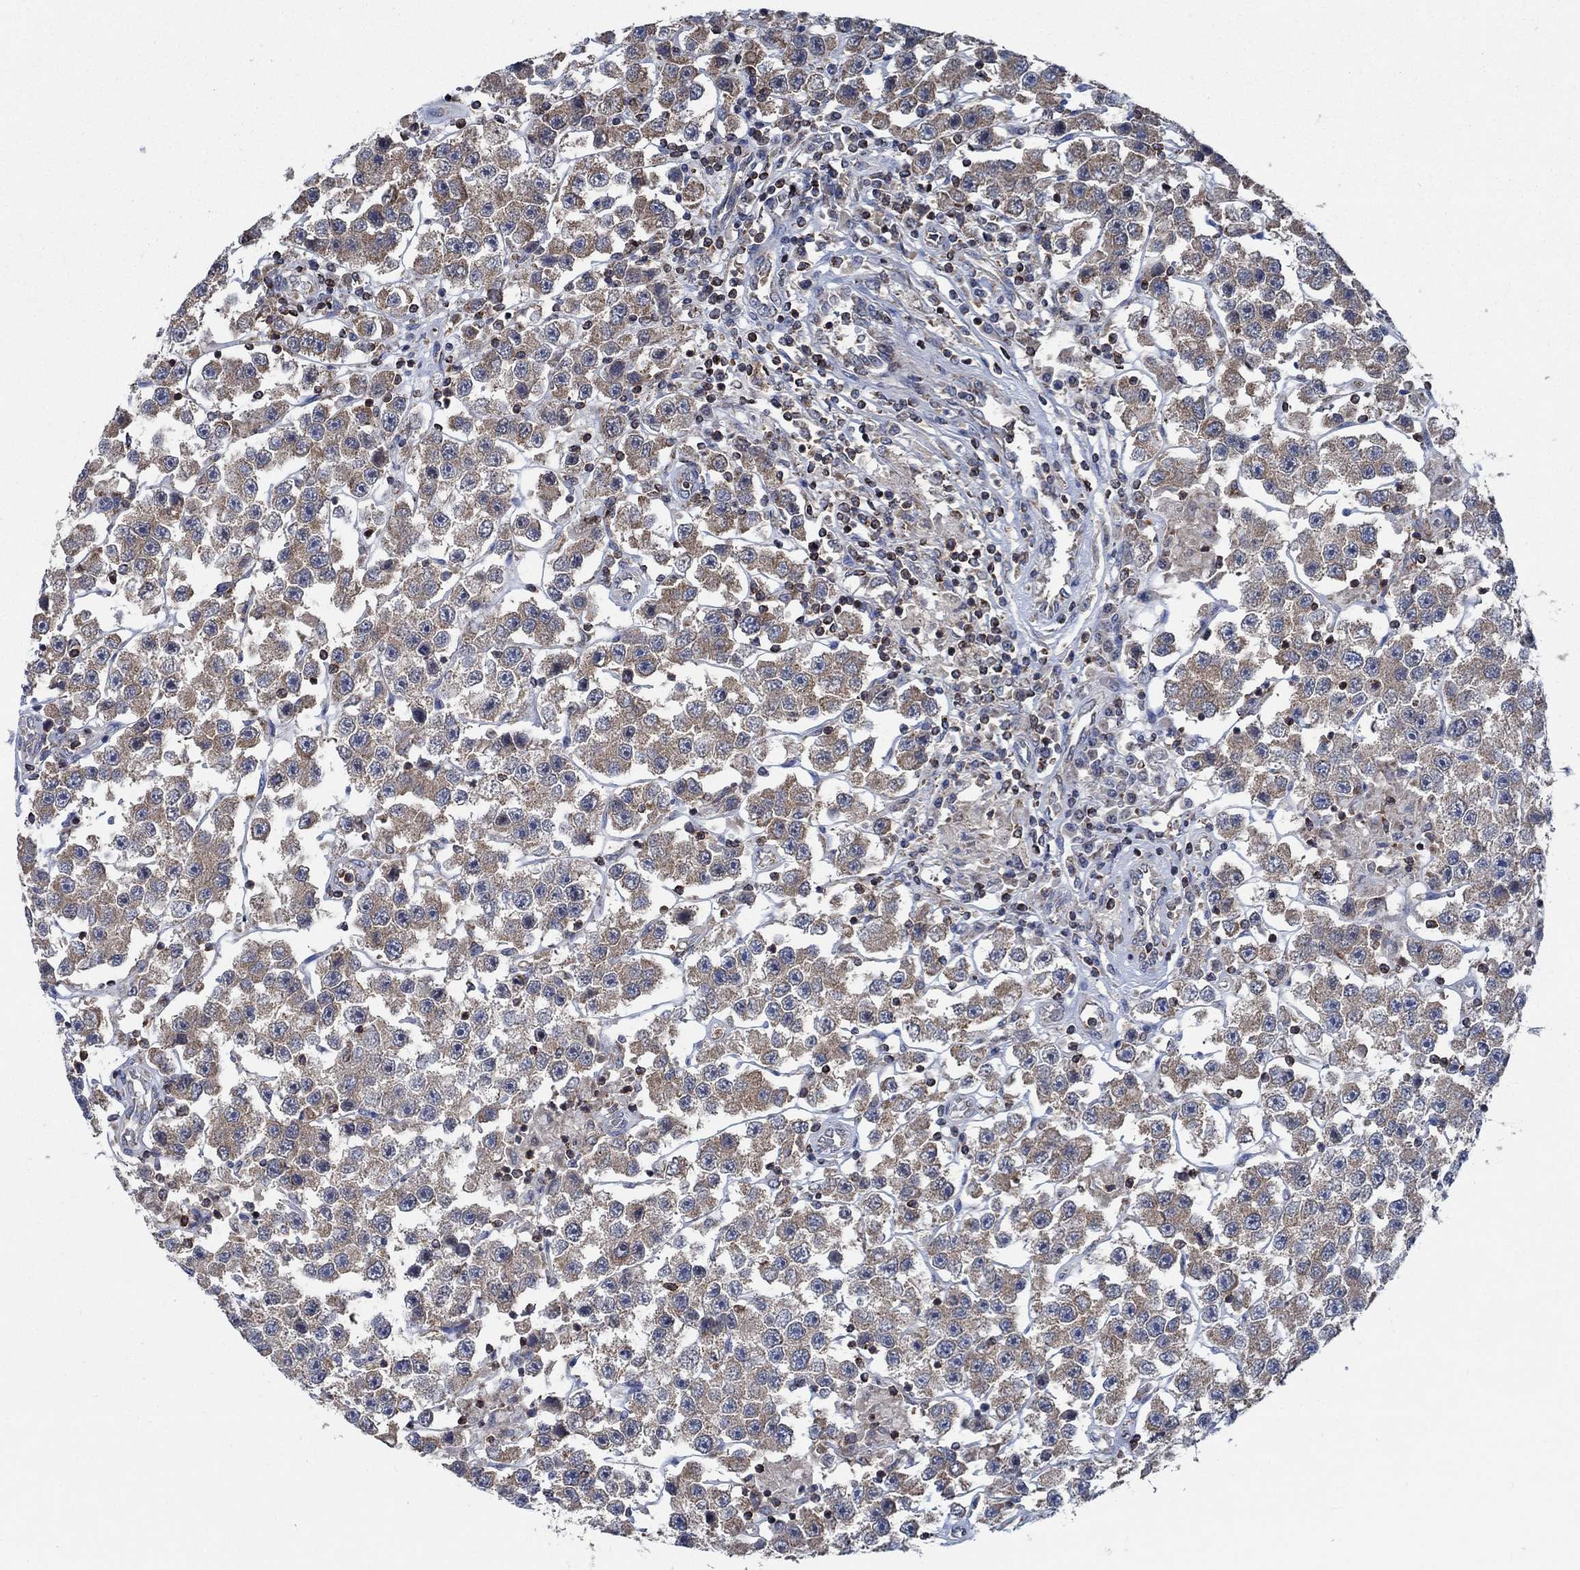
{"staining": {"intensity": "moderate", "quantity": "25%-75%", "location": "cytoplasmic/membranous"}, "tissue": "testis cancer", "cell_type": "Tumor cells", "image_type": "cancer", "snomed": [{"axis": "morphology", "description": "Seminoma, NOS"}, {"axis": "topography", "description": "Testis"}], "caption": "Testis seminoma stained for a protein (brown) exhibits moderate cytoplasmic/membranous positive expression in about 25%-75% of tumor cells.", "gene": "STXBP6", "patient": {"sex": "male", "age": 45}}